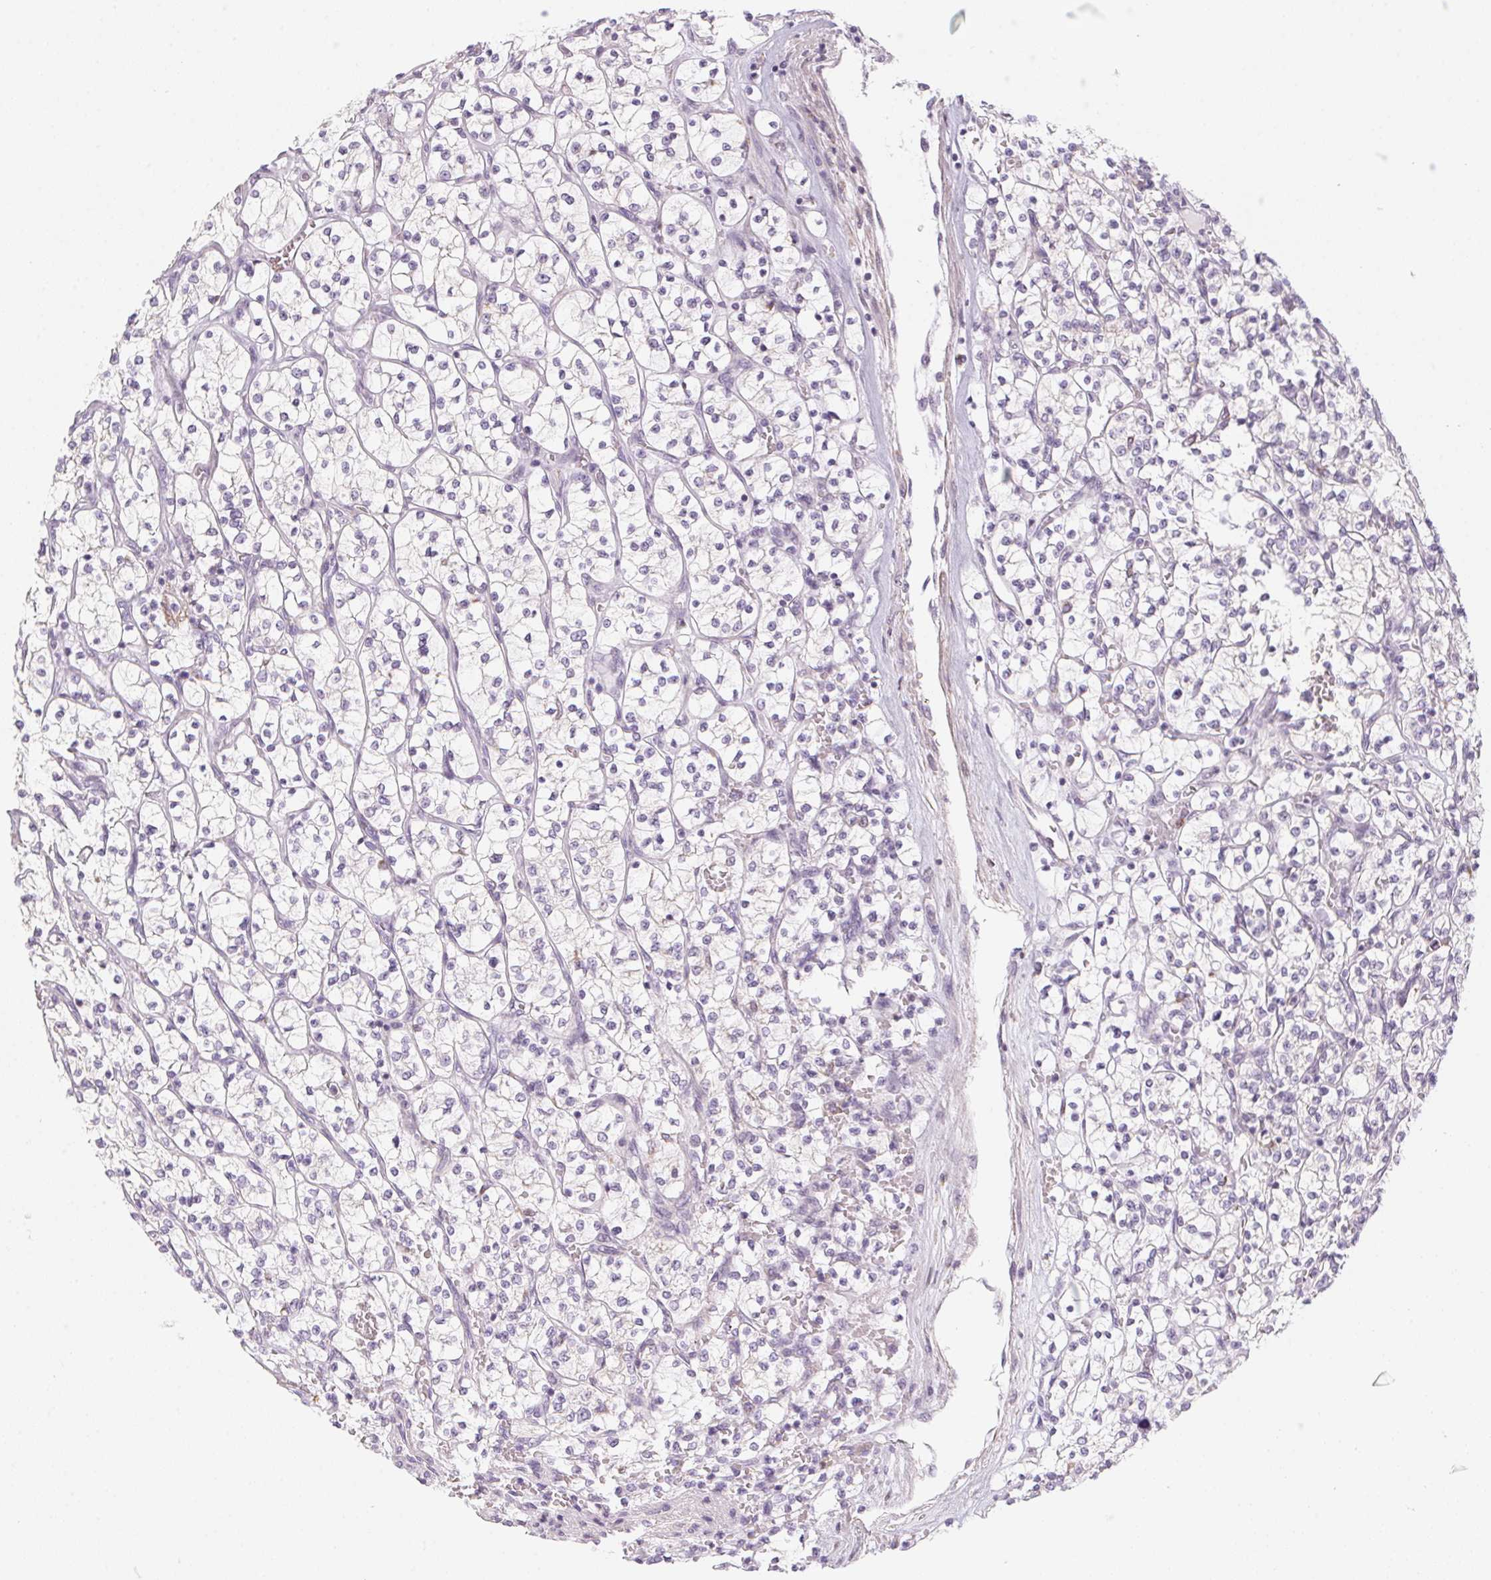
{"staining": {"intensity": "negative", "quantity": "none", "location": "none"}, "tissue": "renal cancer", "cell_type": "Tumor cells", "image_type": "cancer", "snomed": [{"axis": "morphology", "description": "Adenocarcinoma, NOS"}, {"axis": "topography", "description": "Kidney"}], "caption": "Tumor cells show no significant positivity in adenocarcinoma (renal).", "gene": "PRPH", "patient": {"sex": "female", "age": 64}}